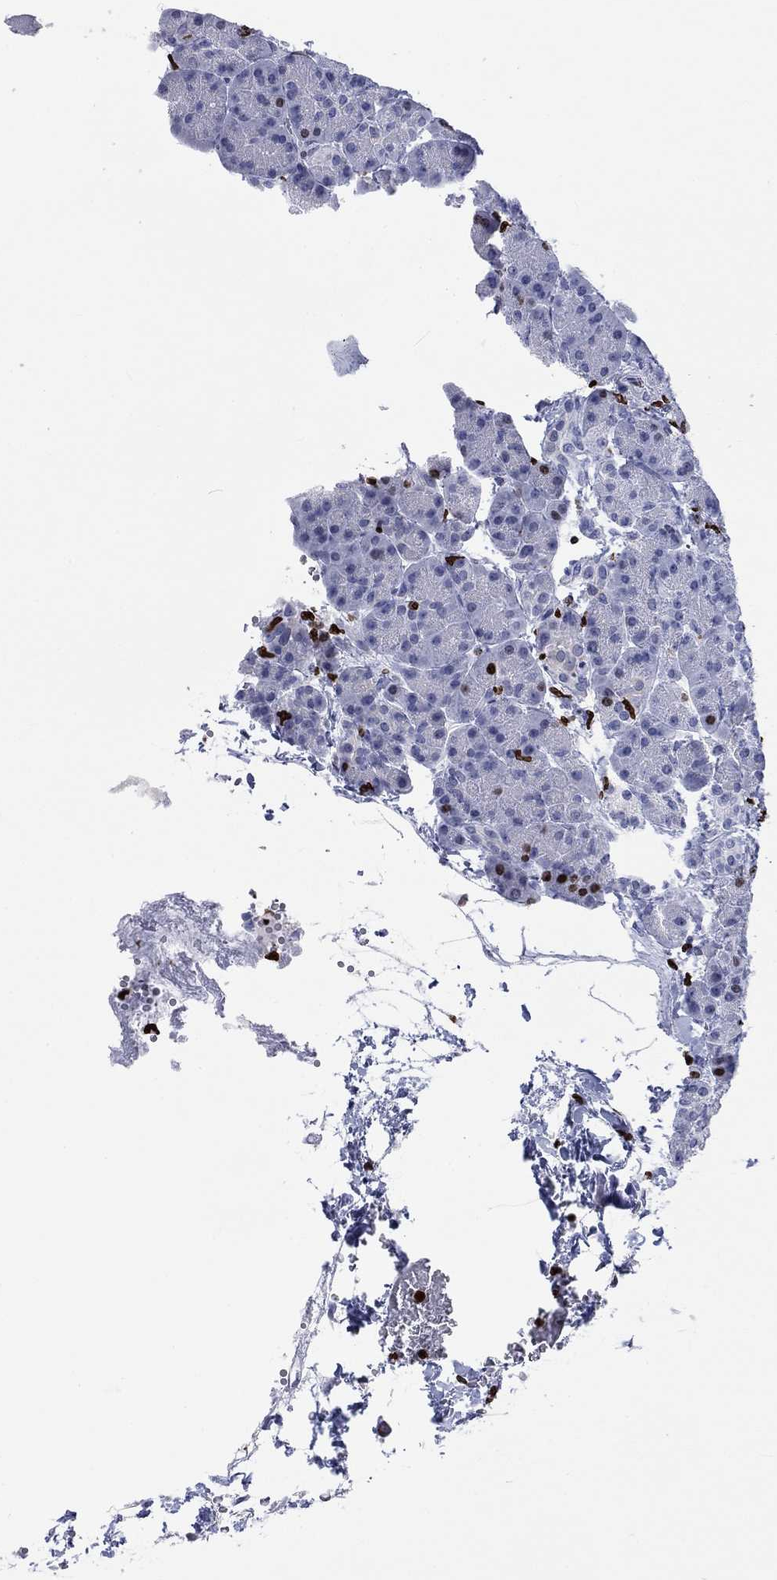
{"staining": {"intensity": "strong", "quantity": "<25%", "location": "nuclear"}, "tissue": "pancreas", "cell_type": "Exocrine glandular cells", "image_type": "normal", "snomed": [{"axis": "morphology", "description": "Normal tissue, NOS"}, {"axis": "topography", "description": "Pancreas"}], "caption": "Immunohistochemical staining of benign human pancreas demonstrates <25% levels of strong nuclear protein staining in about <25% of exocrine glandular cells.", "gene": "H1", "patient": {"sex": "female", "age": 63}}